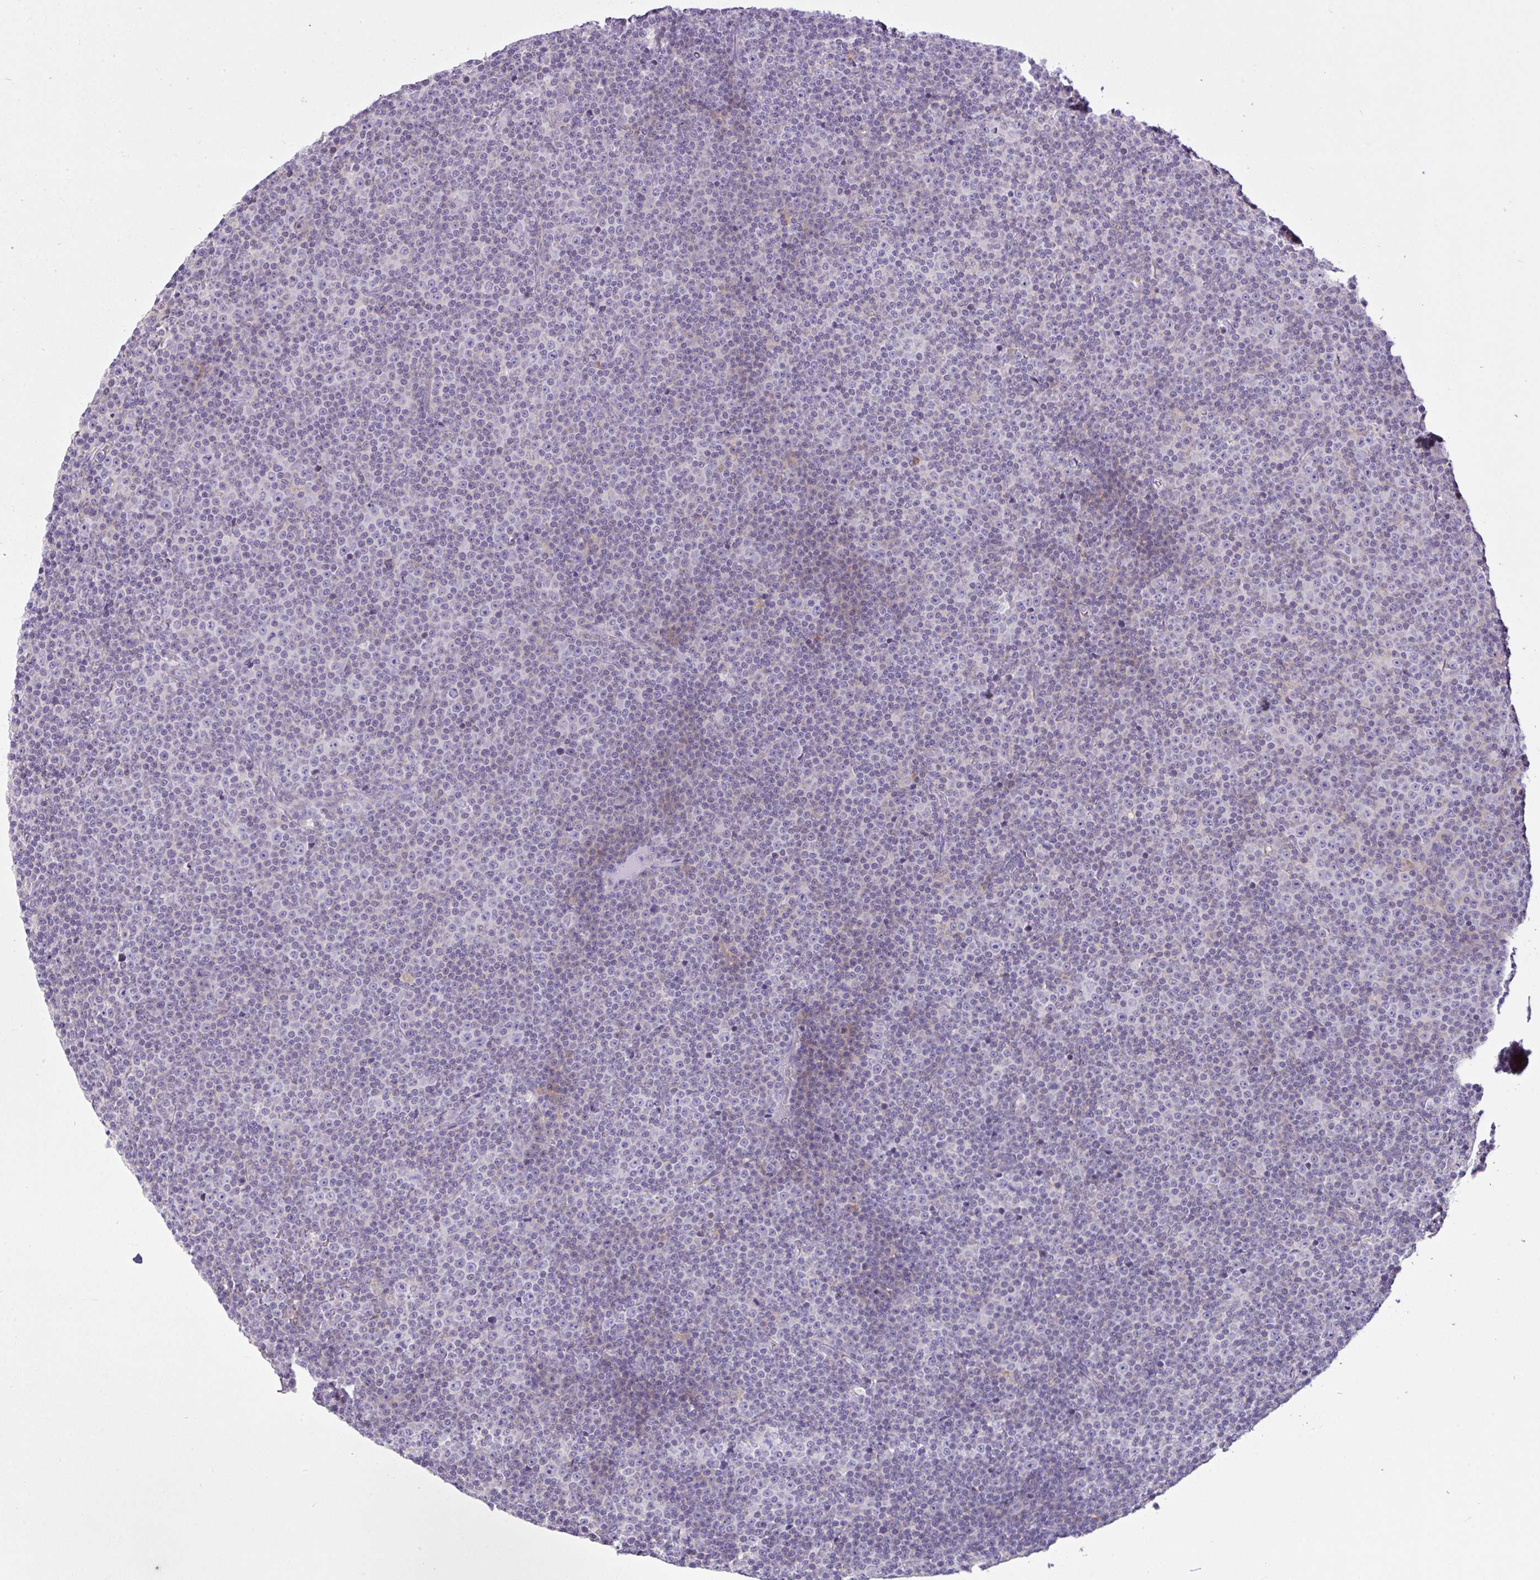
{"staining": {"intensity": "negative", "quantity": "none", "location": "none"}, "tissue": "lymphoma", "cell_type": "Tumor cells", "image_type": "cancer", "snomed": [{"axis": "morphology", "description": "Malignant lymphoma, non-Hodgkin's type, Low grade"}, {"axis": "topography", "description": "Lymph node"}], "caption": "Tumor cells are negative for brown protein staining in lymphoma.", "gene": "D2HGDH", "patient": {"sex": "female", "age": 67}}